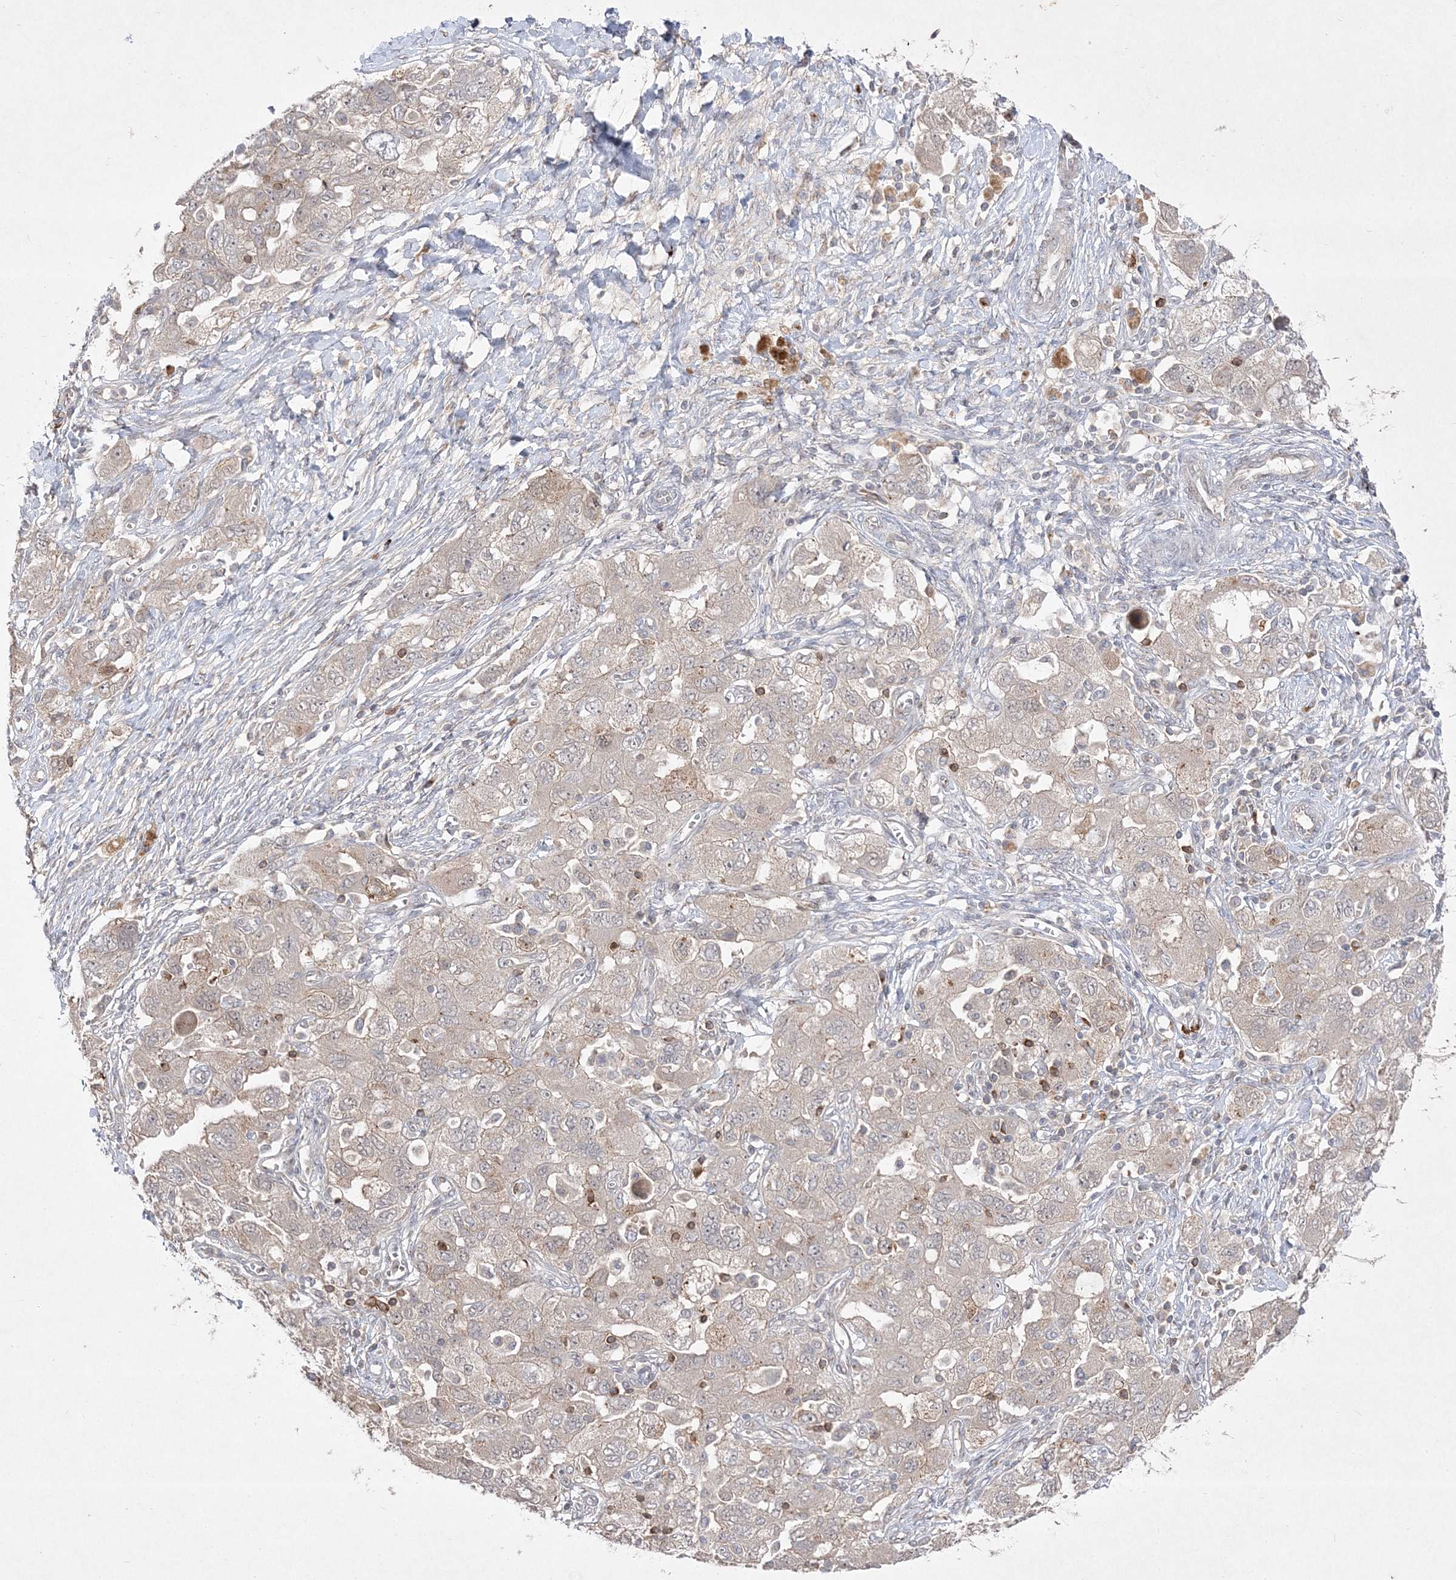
{"staining": {"intensity": "negative", "quantity": "none", "location": "none"}, "tissue": "ovarian cancer", "cell_type": "Tumor cells", "image_type": "cancer", "snomed": [{"axis": "morphology", "description": "Carcinoma, NOS"}, {"axis": "morphology", "description": "Cystadenocarcinoma, serous, NOS"}, {"axis": "topography", "description": "Ovary"}], "caption": "Immunohistochemical staining of carcinoma (ovarian) reveals no significant positivity in tumor cells.", "gene": "CLNK", "patient": {"sex": "female", "age": 69}}